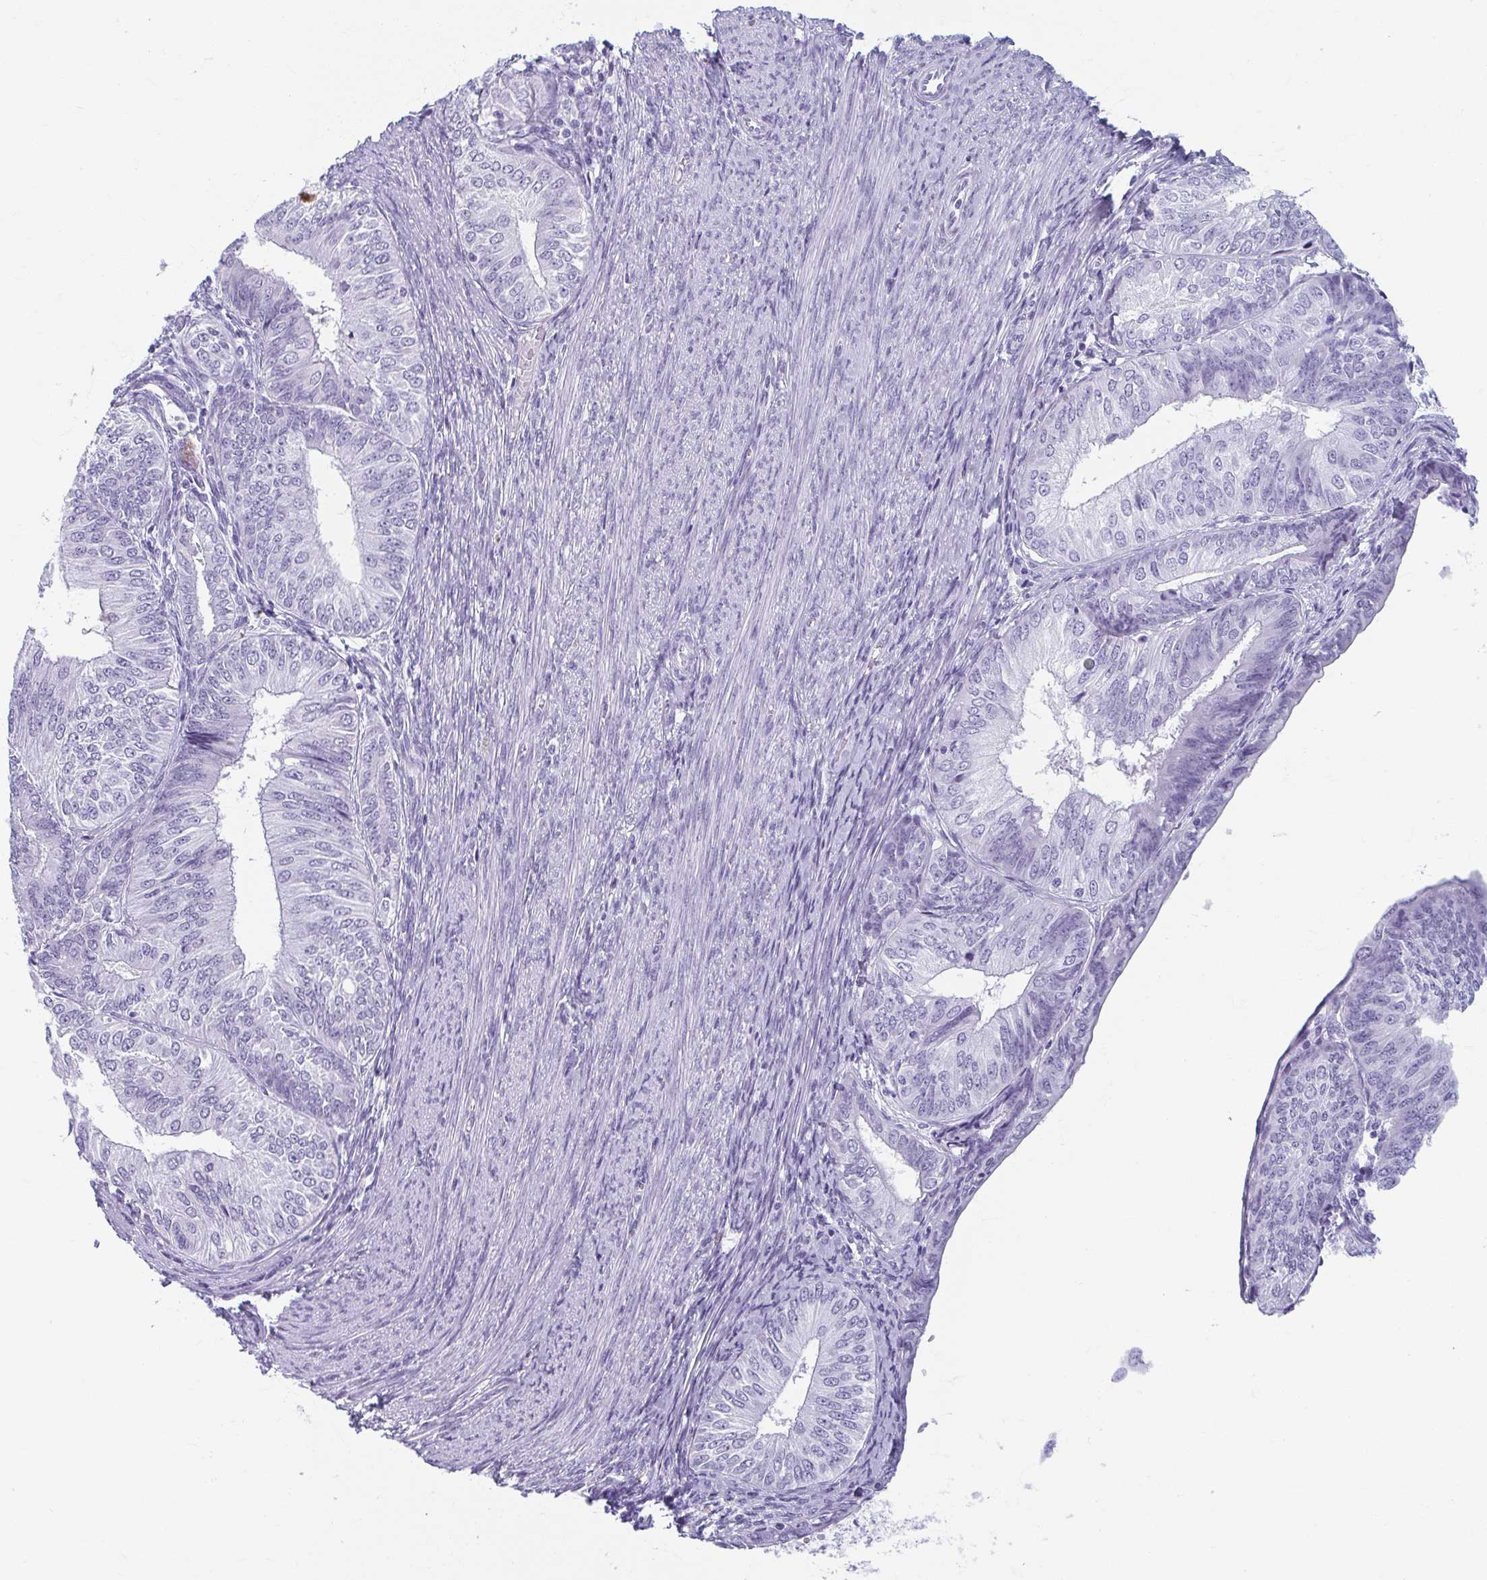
{"staining": {"intensity": "negative", "quantity": "none", "location": "none"}, "tissue": "endometrial cancer", "cell_type": "Tumor cells", "image_type": "cancer", "snomed": [{"axis": "morphology", "description": "Adenocarcinoma, NOS"}, {"axis": "topography", "description": "Endometrium"}], "caption": "Human endometrial cancer stained for a protein using IHC reveals no expression in tumor cells.", "gene": "MOBP", "patient": {"sex": "female", "age": 58}}